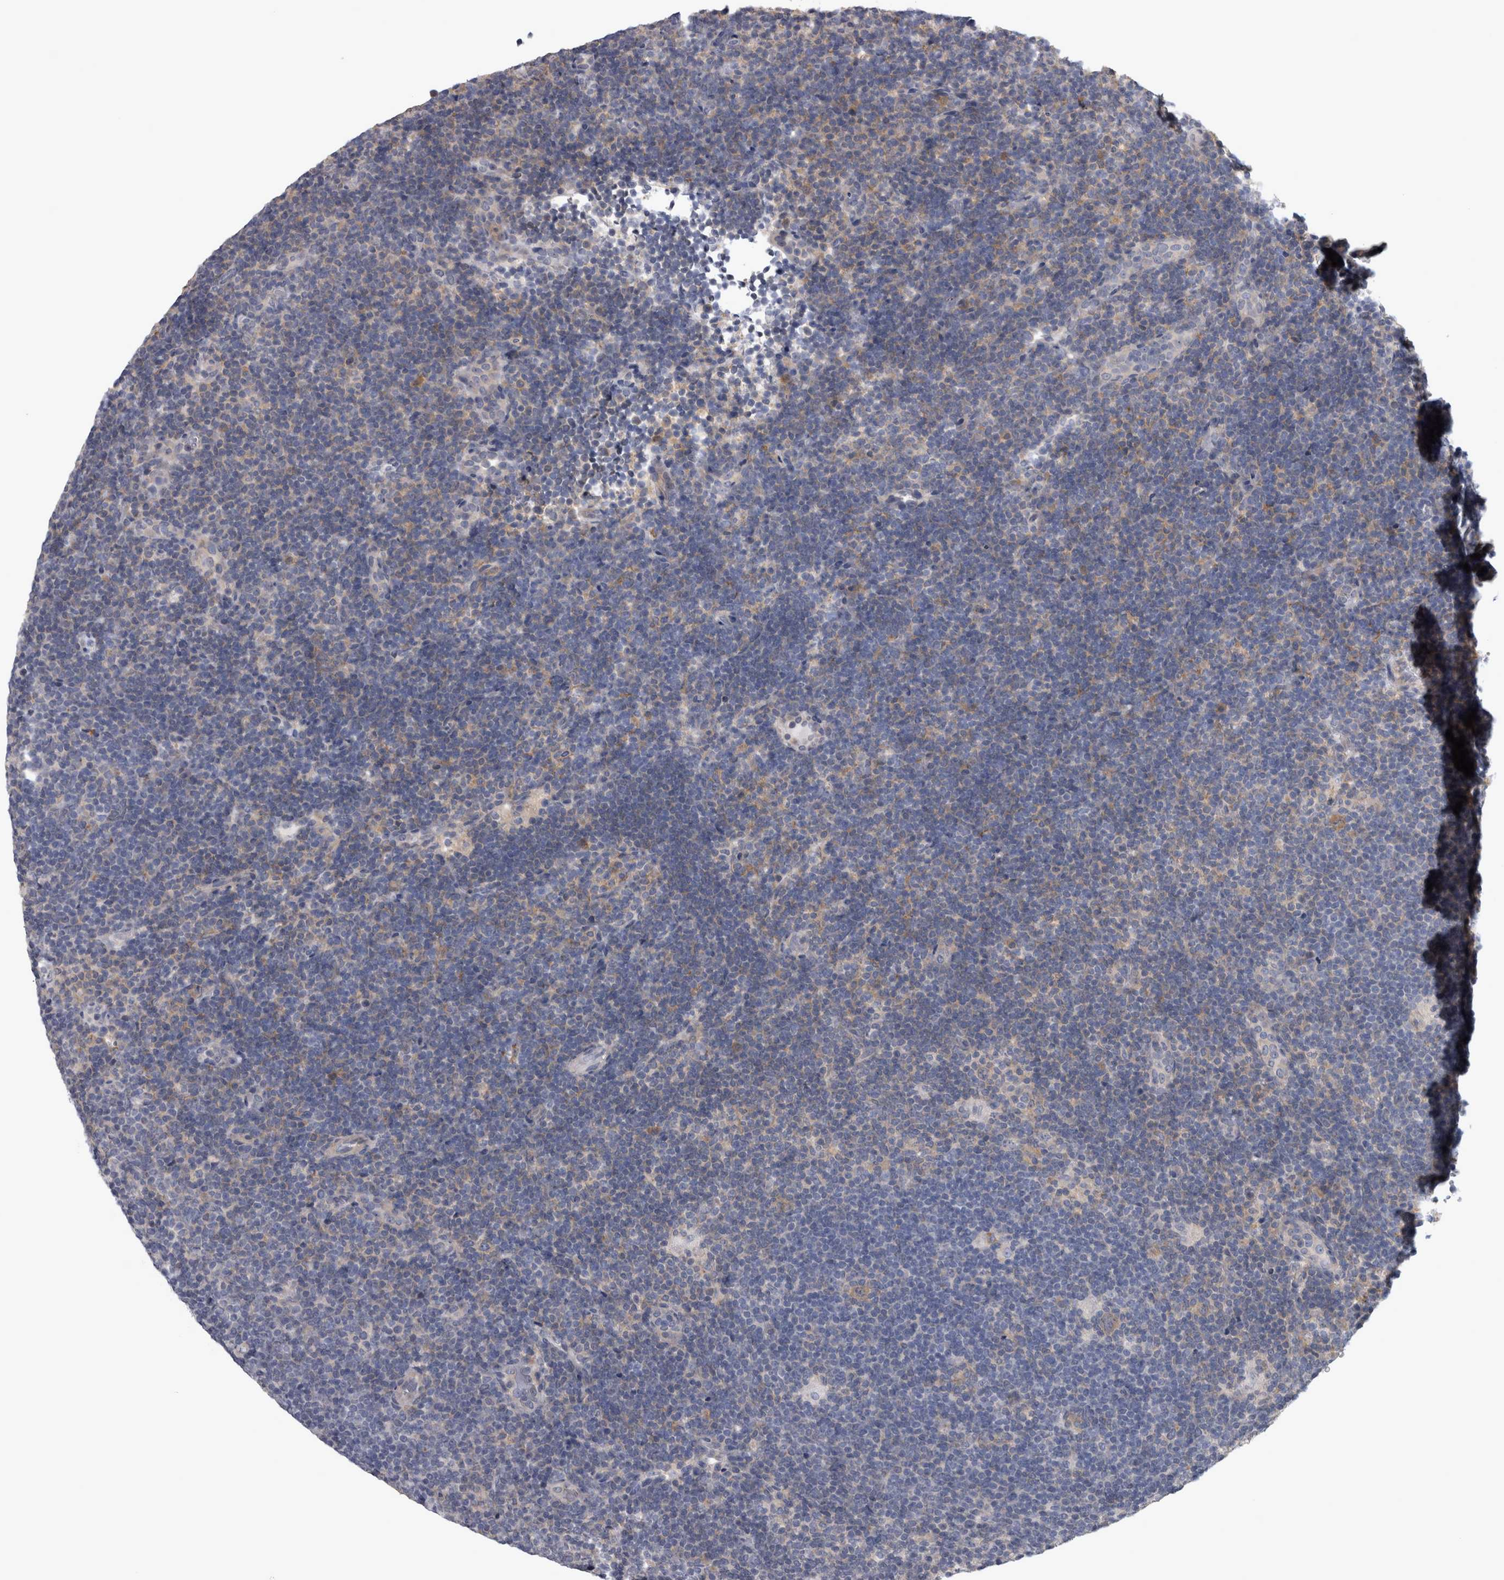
{"staining": {"intensity": "weak", "quantity": "<25%", "location": "cytoplasmic/membranous"}, "tissue": "lymphoma", "cell_type": "Tumor cells", "image_type": "cancer", "snomed": [{"axis": "morphology", "description": "Hodgkin's disease, NOS"}, {"axis": "topography", "description": "Lymph node"}], "caption": "Tumor cells show no significant positivity in lymphoma.", "gene": "PRKCI", "patient": {"sex": "female", "age": 57}}